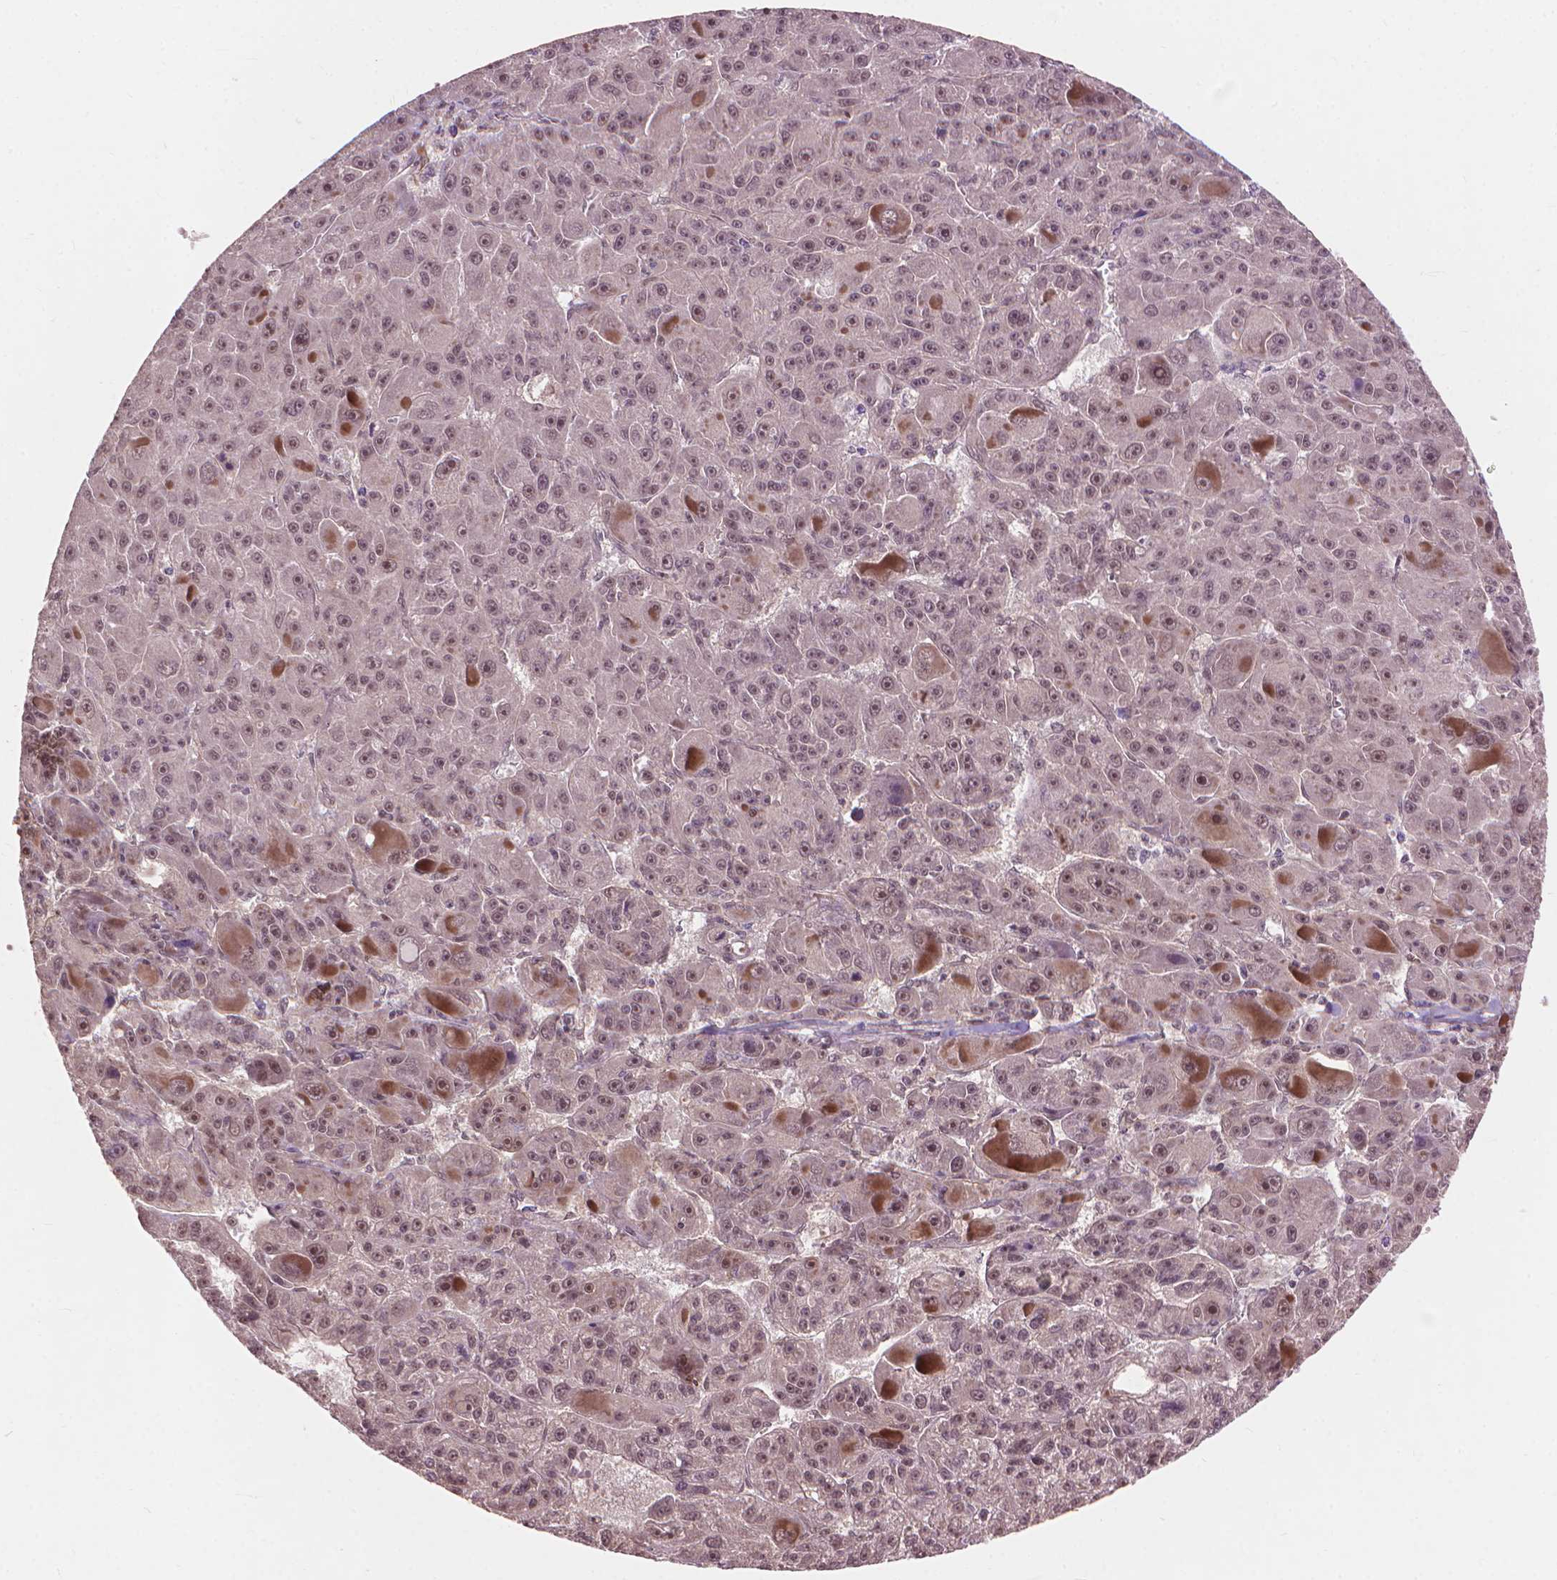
{"staining": {"intensity": "moderate", "quantity": "25%-75%", "location": "nuclear"}, "tissue": "liver cancer", "cell_type": "Tumor cells", "image_type": "cancer", "snomed": [{"axis": "morphology", "description": "Carcinoma, Hepatocellular, NOS"}, {"axis": "topography", "description": "Liver"}], "caption": "Protein analysis of hepatocellular carcinoma (liver) tissue exhibits moderate nuclear expression in approximately 25%-75% of tumor cells. The staining was performed using DAB, with brown indicating positive protein expression. Nuclei are stained blue with hematoxylin.", "gene": "SSU72", "patient": {"sex": "male", "age": 76}}